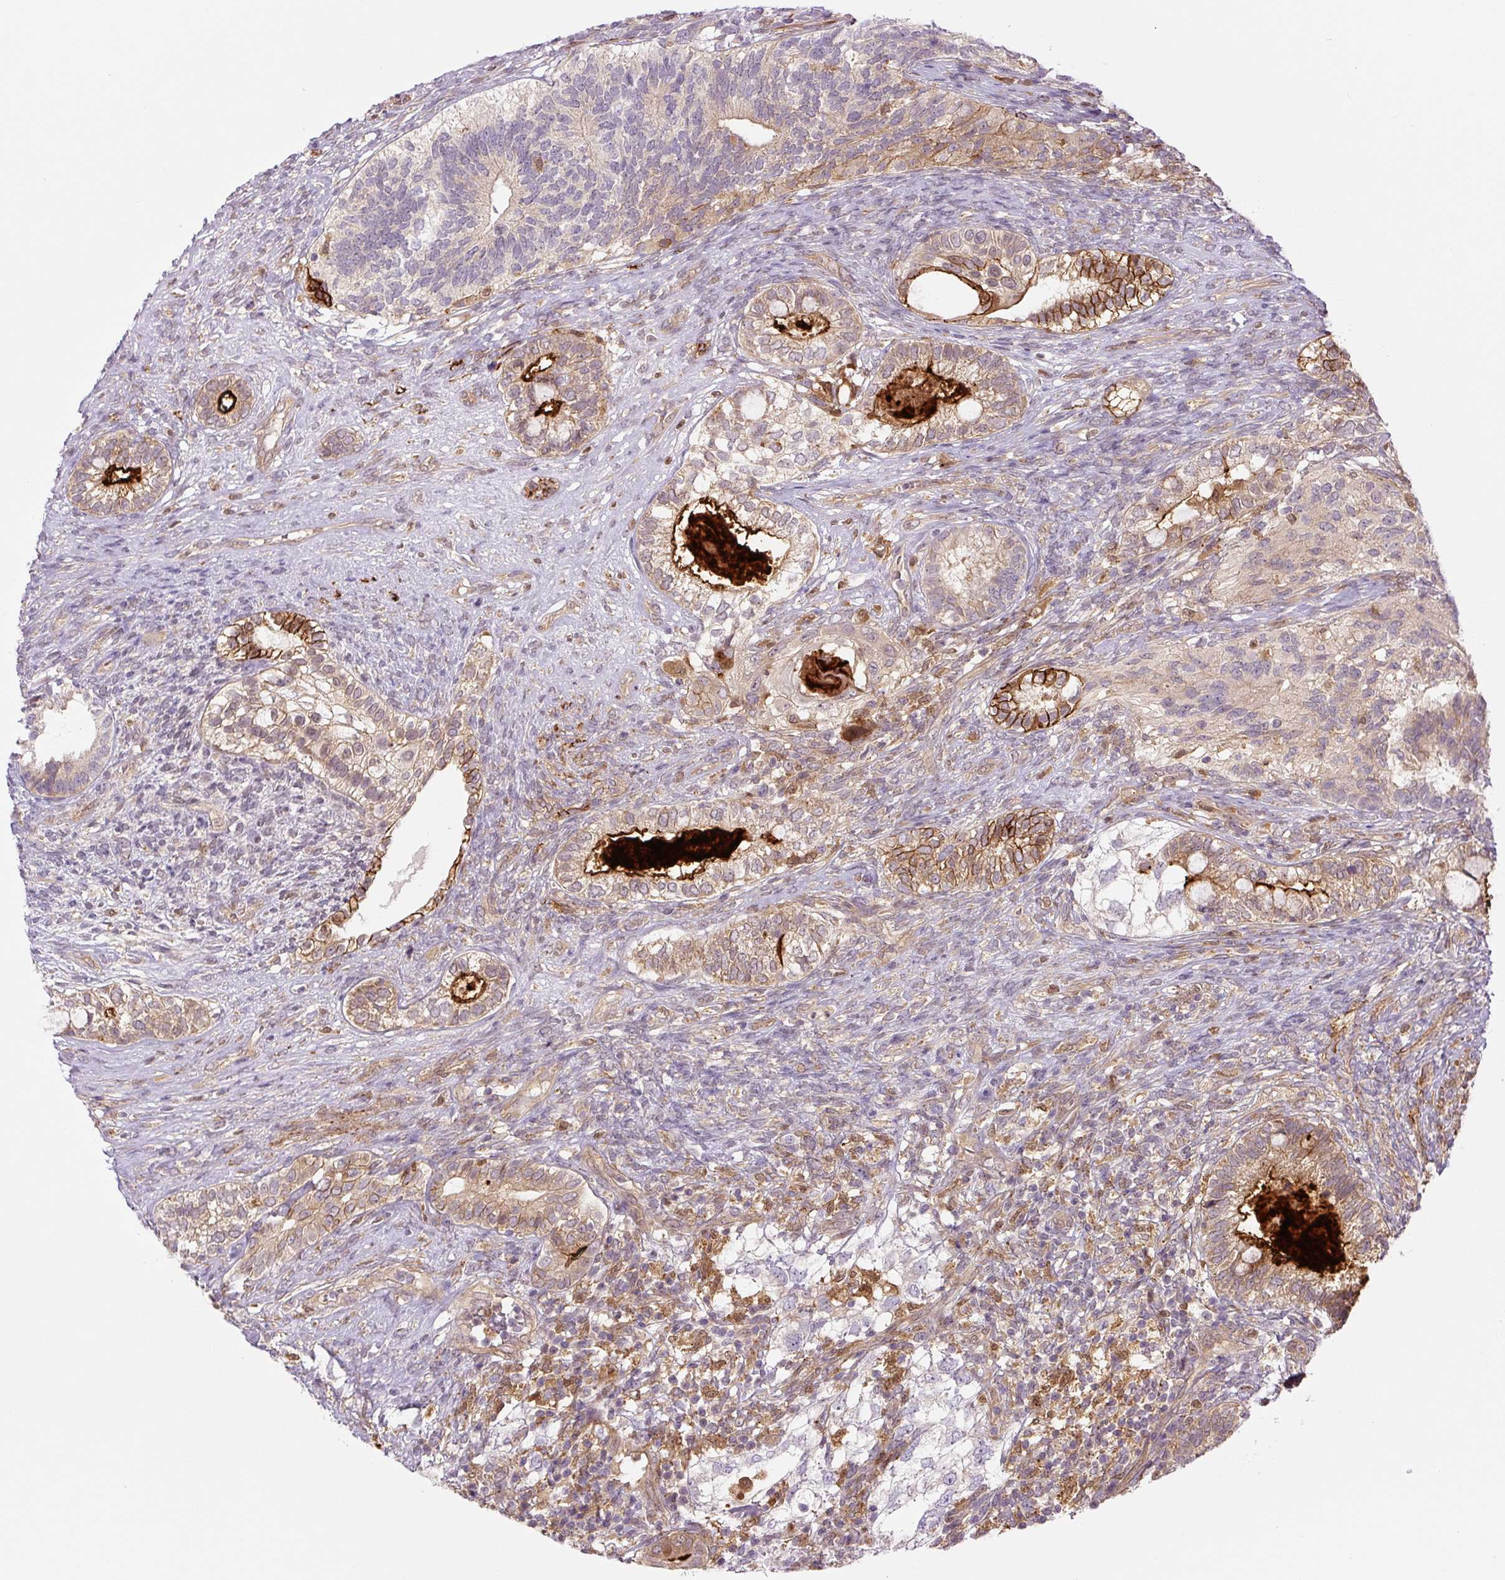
{"staining": {"intensity": "strong", "quantity": "25%-75%", "location": "cytoplasmic/membranous"}, "tissue": "testis cancer", "cell_type": "Tumor cells", "image_type": "cancer", "snomed": [{"axis": "morphology", "description": "Seminoma, NOS"}, {"axis": "morphology", "description": "Carcinoma, Embryonal, NOS"}, {"axis": "topography", "description": "Testis"}], "caption": "A brown stain highlights strong cytoplasmic/membranous staining of a protein in human testis seminoma tumor cells.", "gene": "ZSWIM7", "patient": {"sex": "male", "age": 41}}